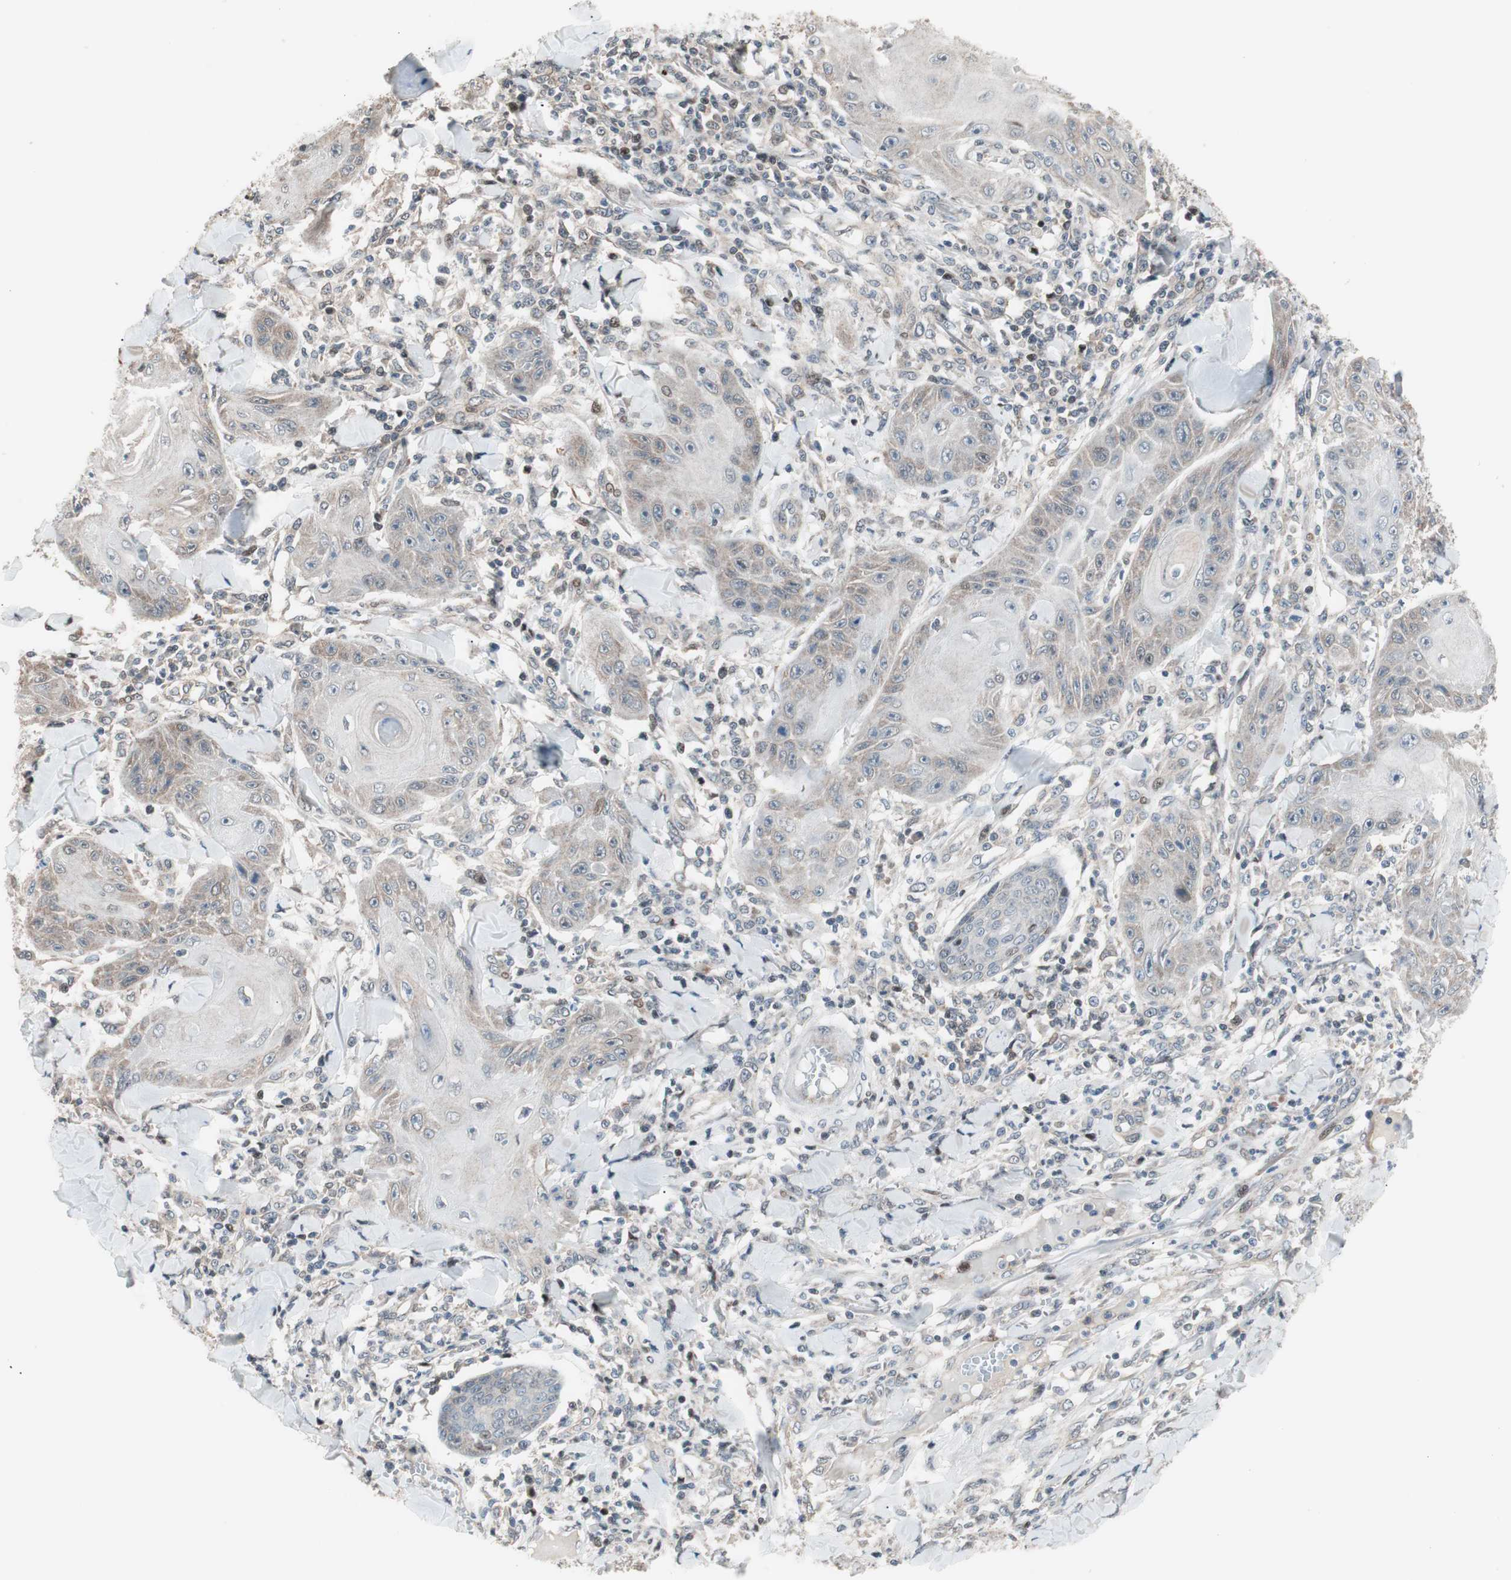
{"staining": {"intensity": "weak", "quantity": "<25%", "location": "cytoplasmic/membranous"}, "tissue": "skin cancer", "cell_type": "Tumor cells", "image_type": "cancer", "snomed": [{"axis": "morphology", "description": "Squamous cell carcinoma, NOS"}, {"axis": "topography", "description": "Skin"}], "caption": "Tumor cells are negative for protein expression in human skin cancer (squamous cell carcinoma).", "gene": "POLH", "patient": {"sex": "female", "age": 78}}